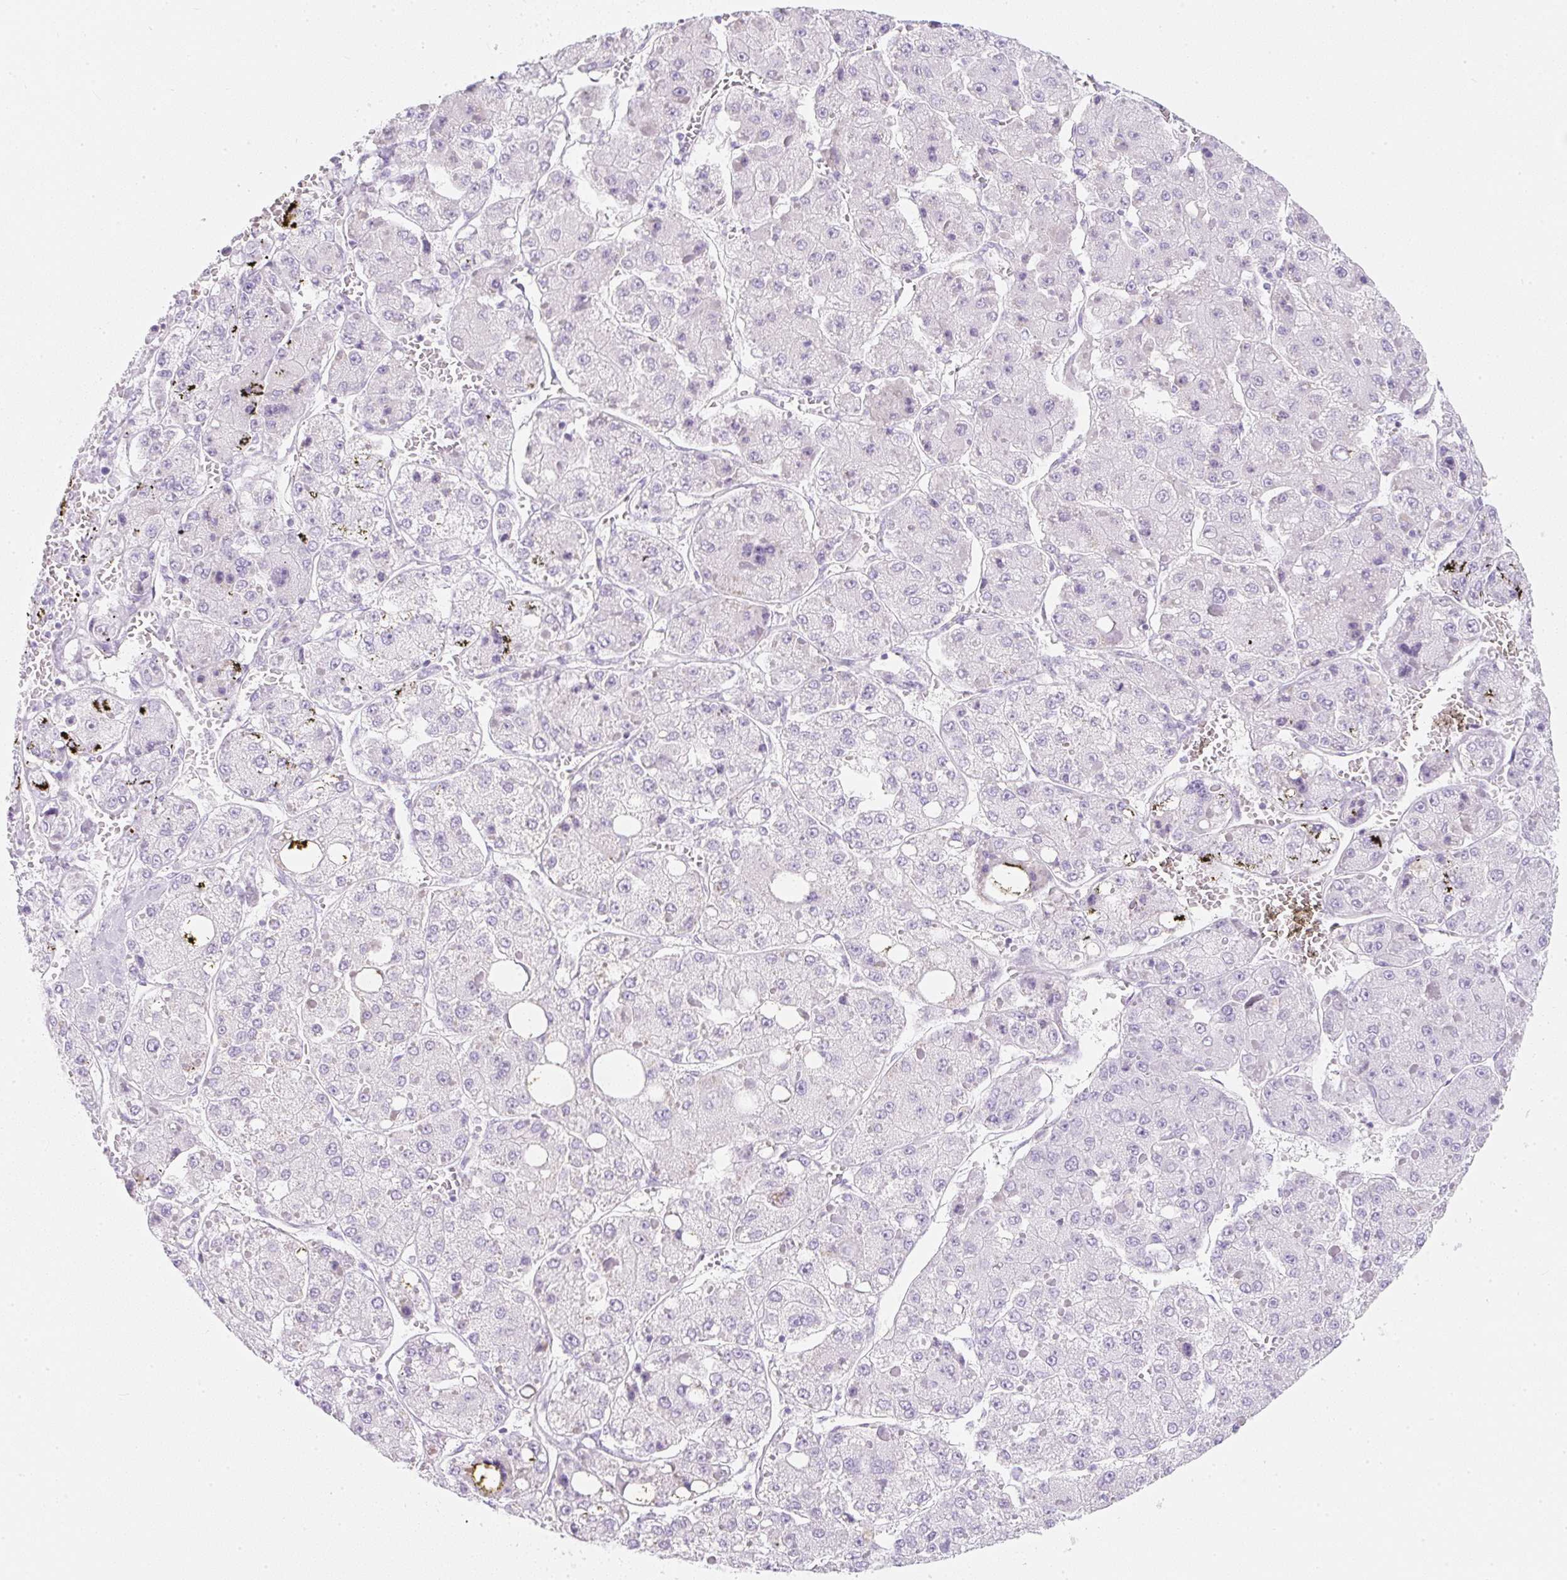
{"staining": {"intensity": "negative", "quantity": "none", "location": "none"}, "tissue": "liver cancer", "cell_type": "Tumor cells", "image_type": "cancer", "snomed": [{"axis": "morphology", "description": "Carcinoma, Hepatocellular, NOS"}, {"axis": "topography", "description": "Liver"}], "caption": "Hepatocellular carcinoma (liver) was stained to show a protein in brown. There is no significant positivity in tumor cells.", "gene": "ZNF689", "patient": {"sex": "female", "age": 73}}